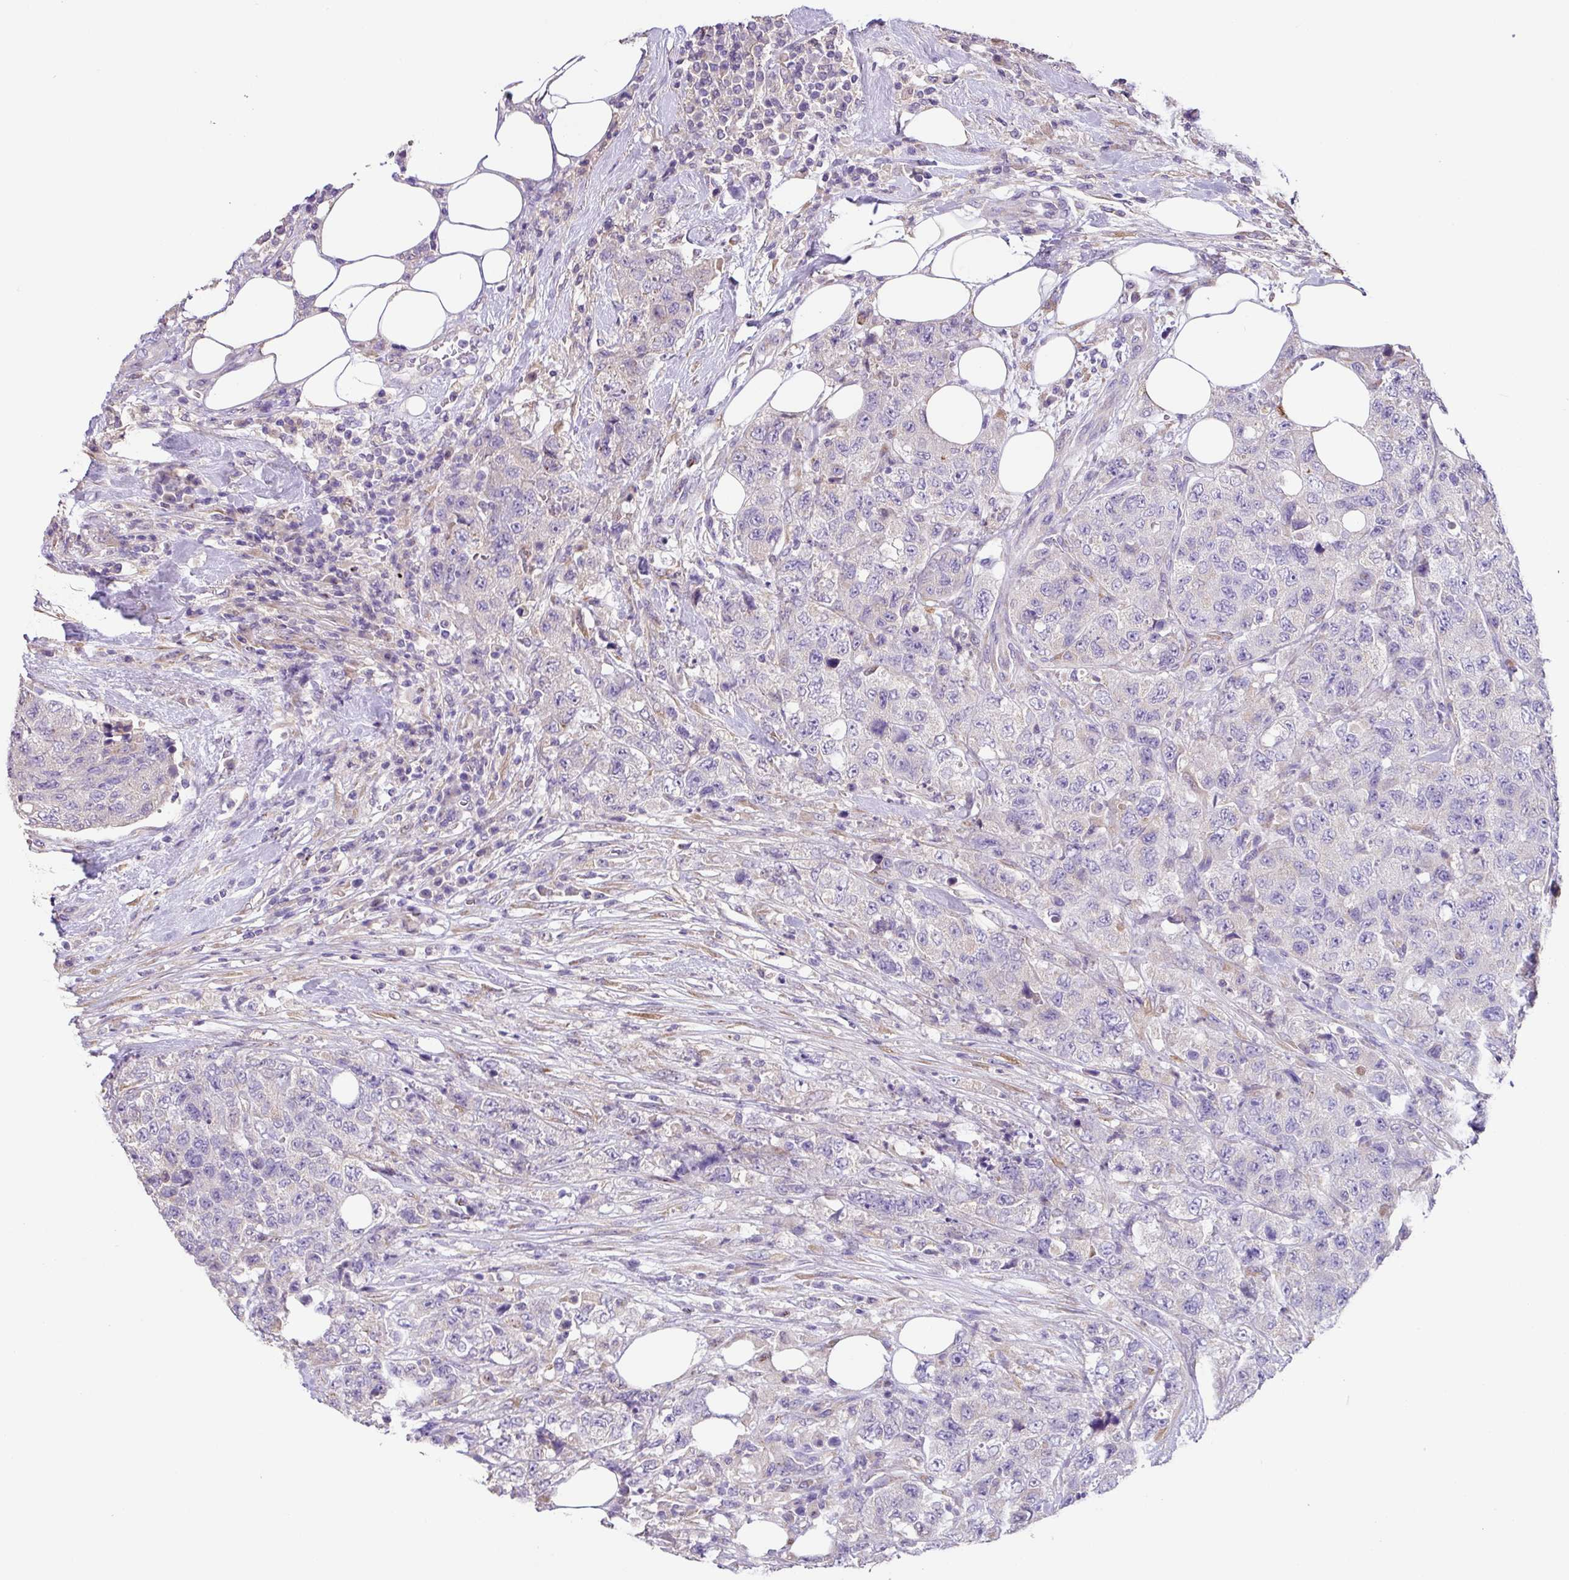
{"staining": {"intensity": "negative", "quantity": "none", "location": "none"}, "tissue": "urothelial cancer", "cell_type": "Tumor cells", "image_type": "cancer", "snomed": [{"axis": "morphology", "description": "Urothelial carcinoma, High grade"}, {"axis": "topography", "description": "Urinary bladder"}], "caption": "High power microscopy micrograph of an immunohistochemistry micrograph of urothelial carcinoma (high-grade), revealing no significant positivity in tumor cells.", "gene": "ZG16", "patient": {"sex": "female", "age": 78}}